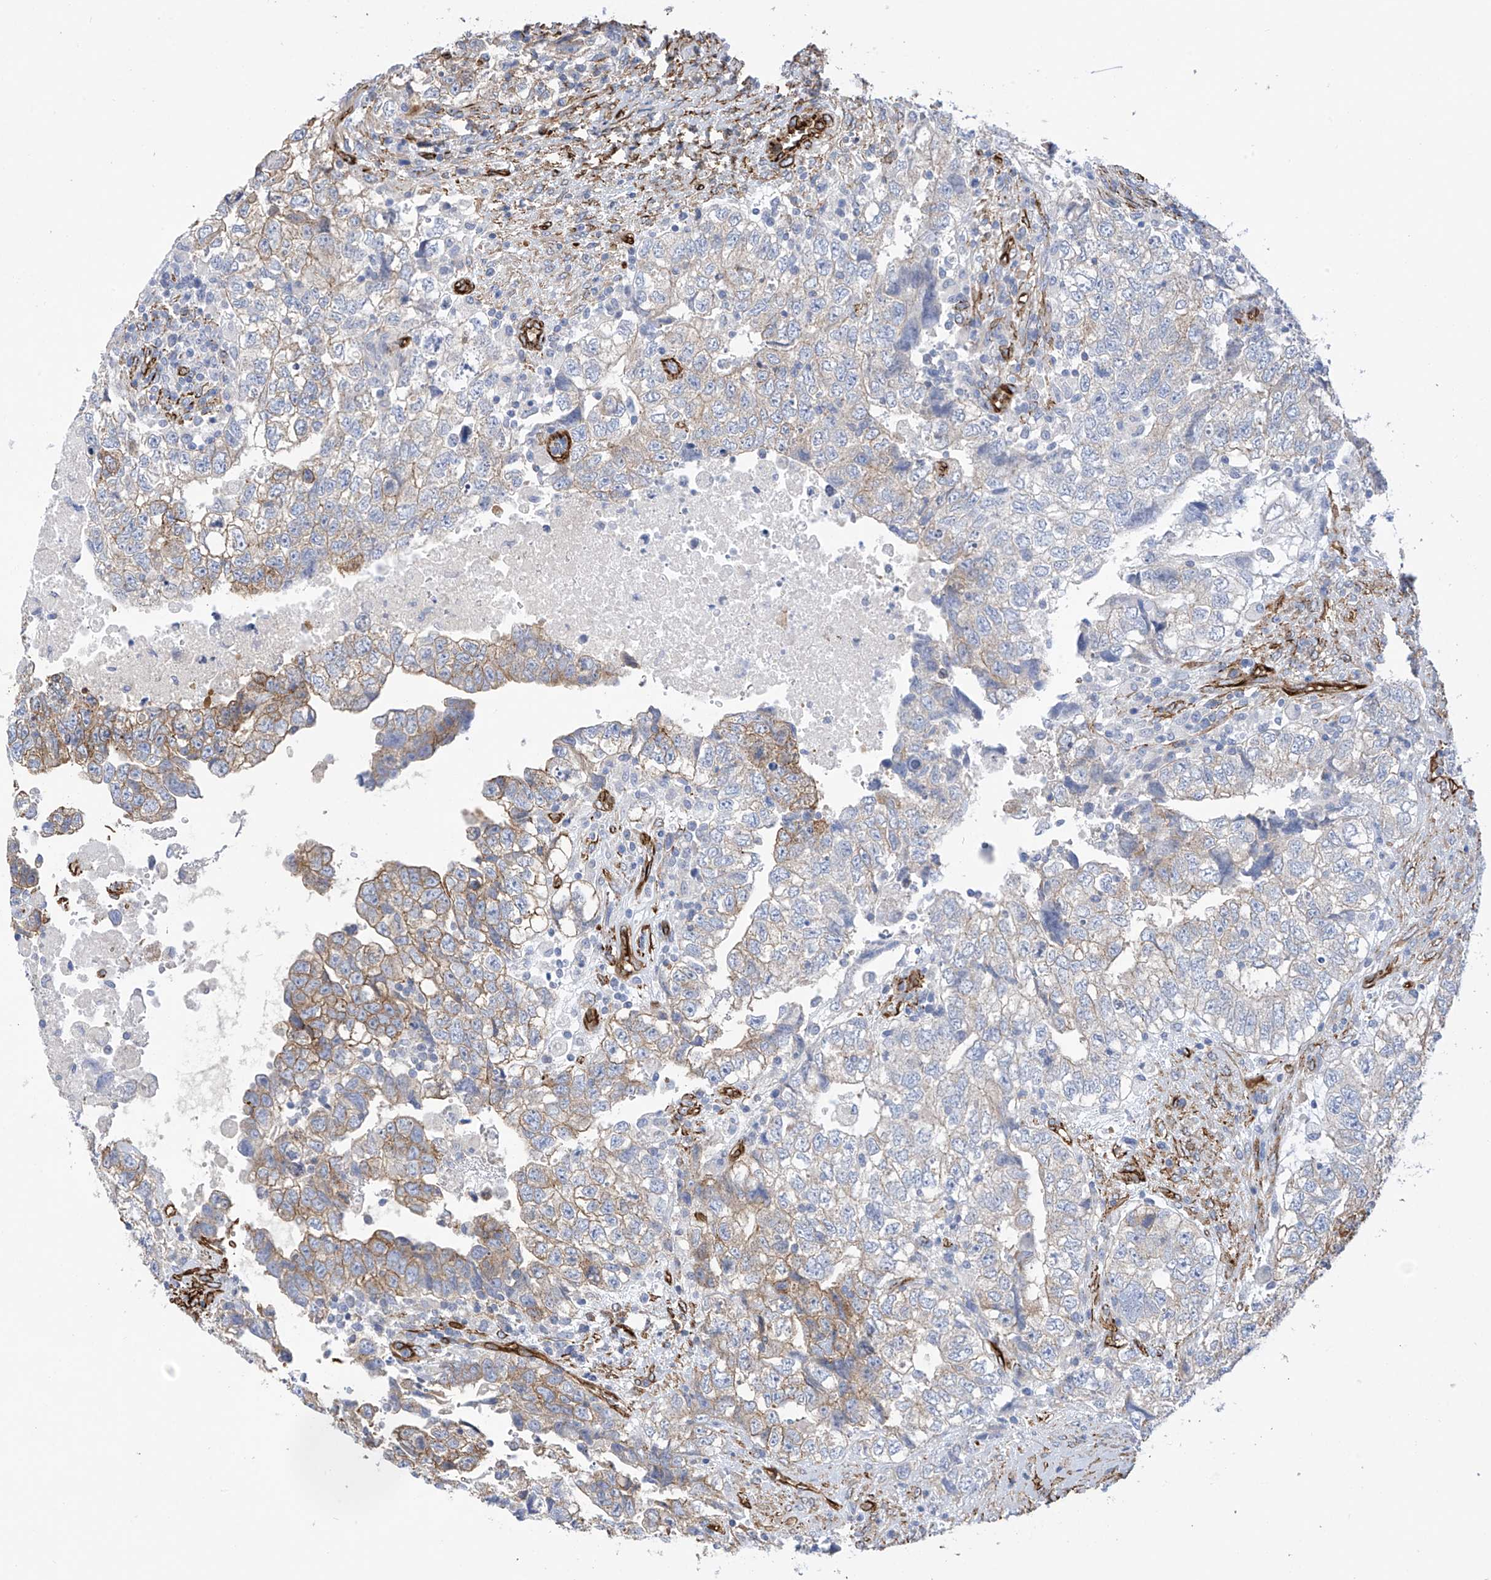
{"staining": {"intensity": "moderate", "quantity": "25%-75%", "location": "cytoplasmic/membranous"}, "tissue": "testis cancer", "cell_type": "Tumor cells", "image_type": "cancer", "snomed": [{"axis": "morphology", "description": "Carcinoma, Embryonal, NOS"}, {"axis": "topography", "description": "Testis"}], "caption": "Tumor cells display medium levels of moderate cytoplasmic/membranous positivity in approximately 25%-75% of cells in embryonal carcinoma (testis).", "gene": "UBTD1", "patient": {"sex": "male", "age": 37}}